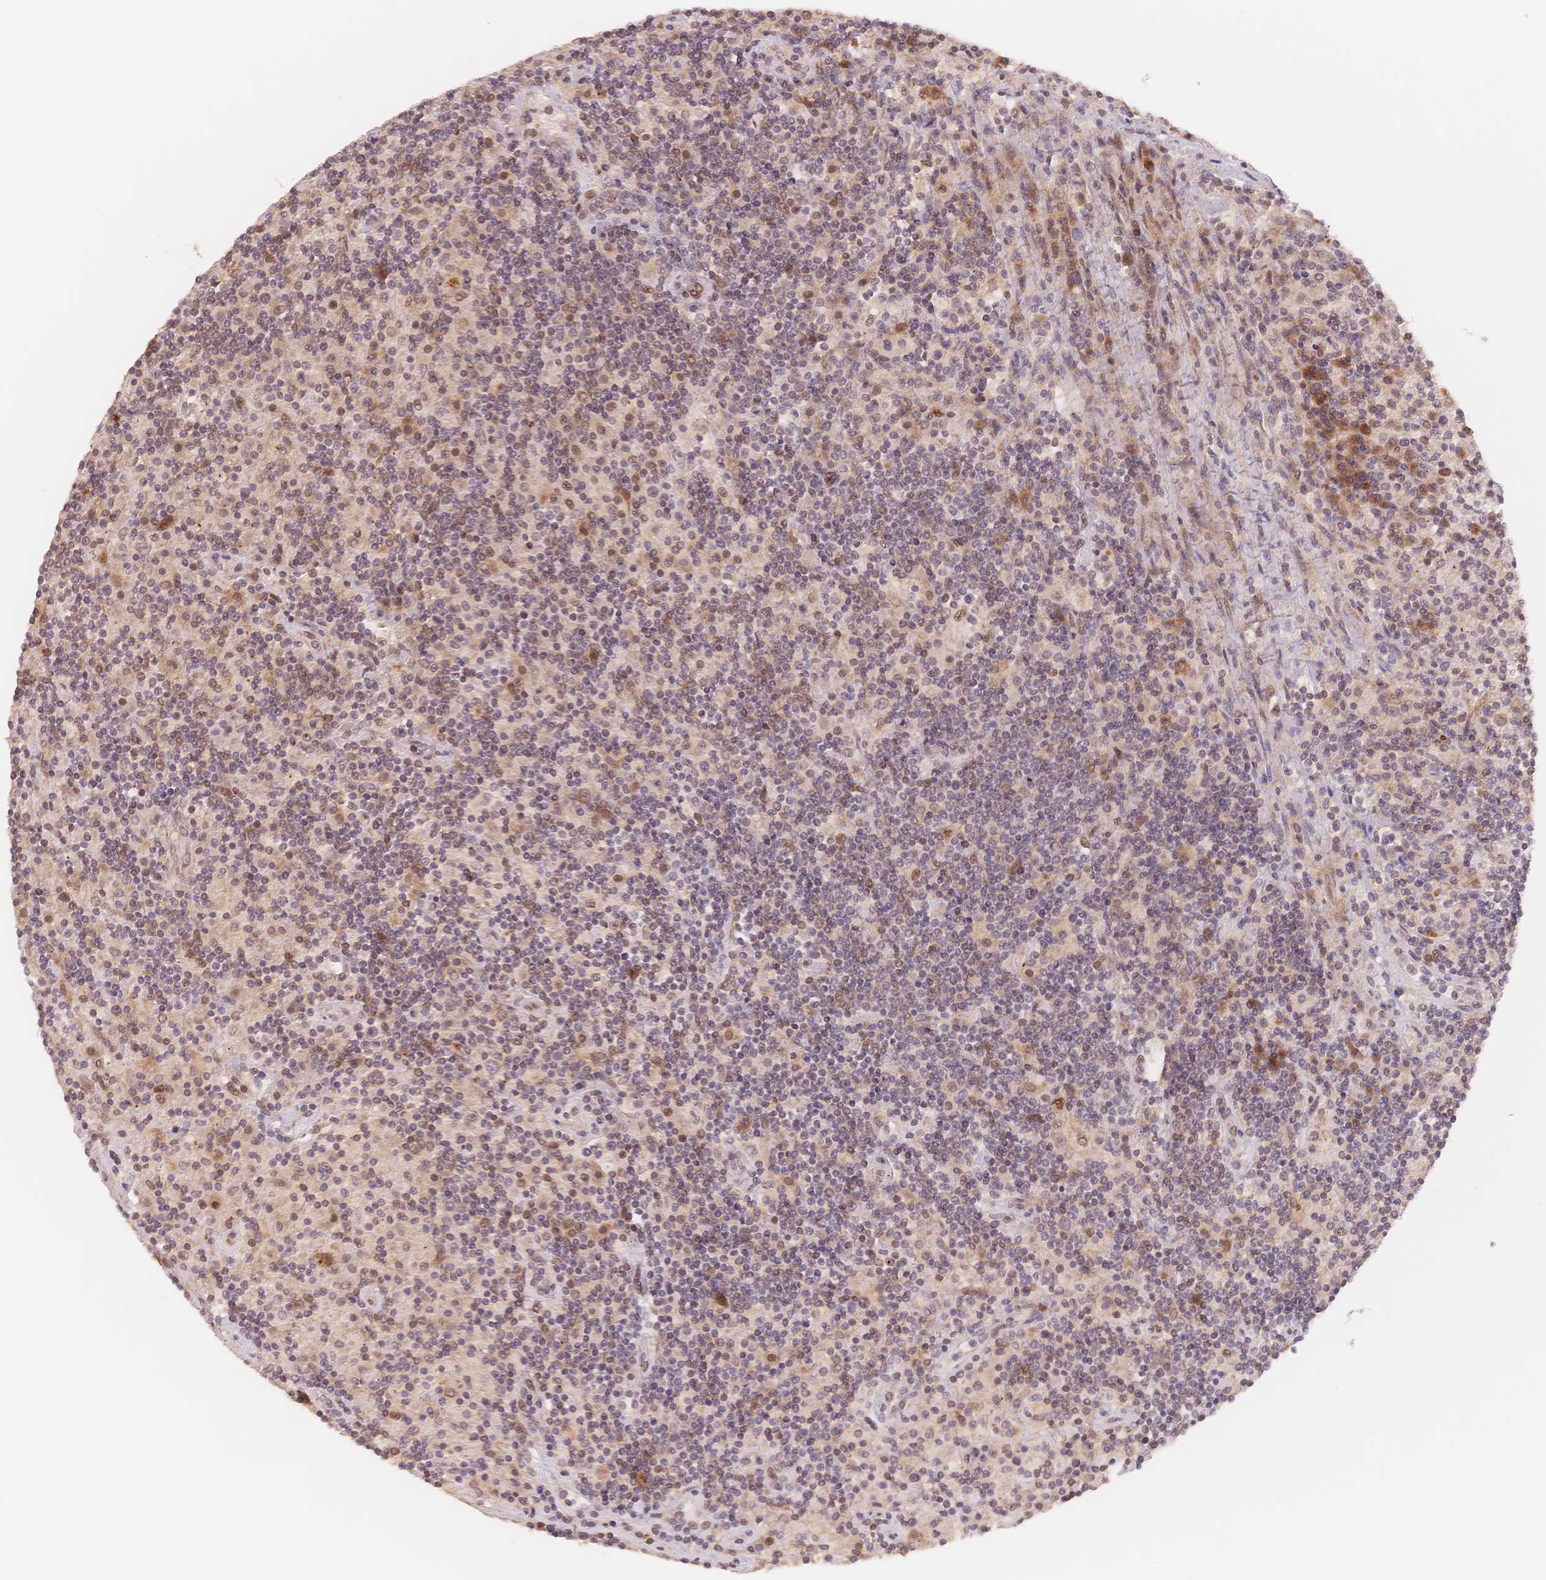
{"staining": {"intensity": "weak", "quantity": ">75%", "location": "cytoplasmic/membranous"}, "tissue": "lymphoma", "cell_type": "Tumor cells", "image_type": "cancer", "snomed": [{"axis": "morphology", "description": "Hodgkin's disease, NOS"}, {"axis": "topography", "description": "Lymph node"}], "caption": "Immunohistochemistry (DAB (3,3'-diaminobenzidine)) staining of Hodgkin's disease reveals weak cytoplasmic/membranous protein staining in about >75% of tumor cells.", "gene": "STK39", "patient": {"sex": "male", "age": 70}}